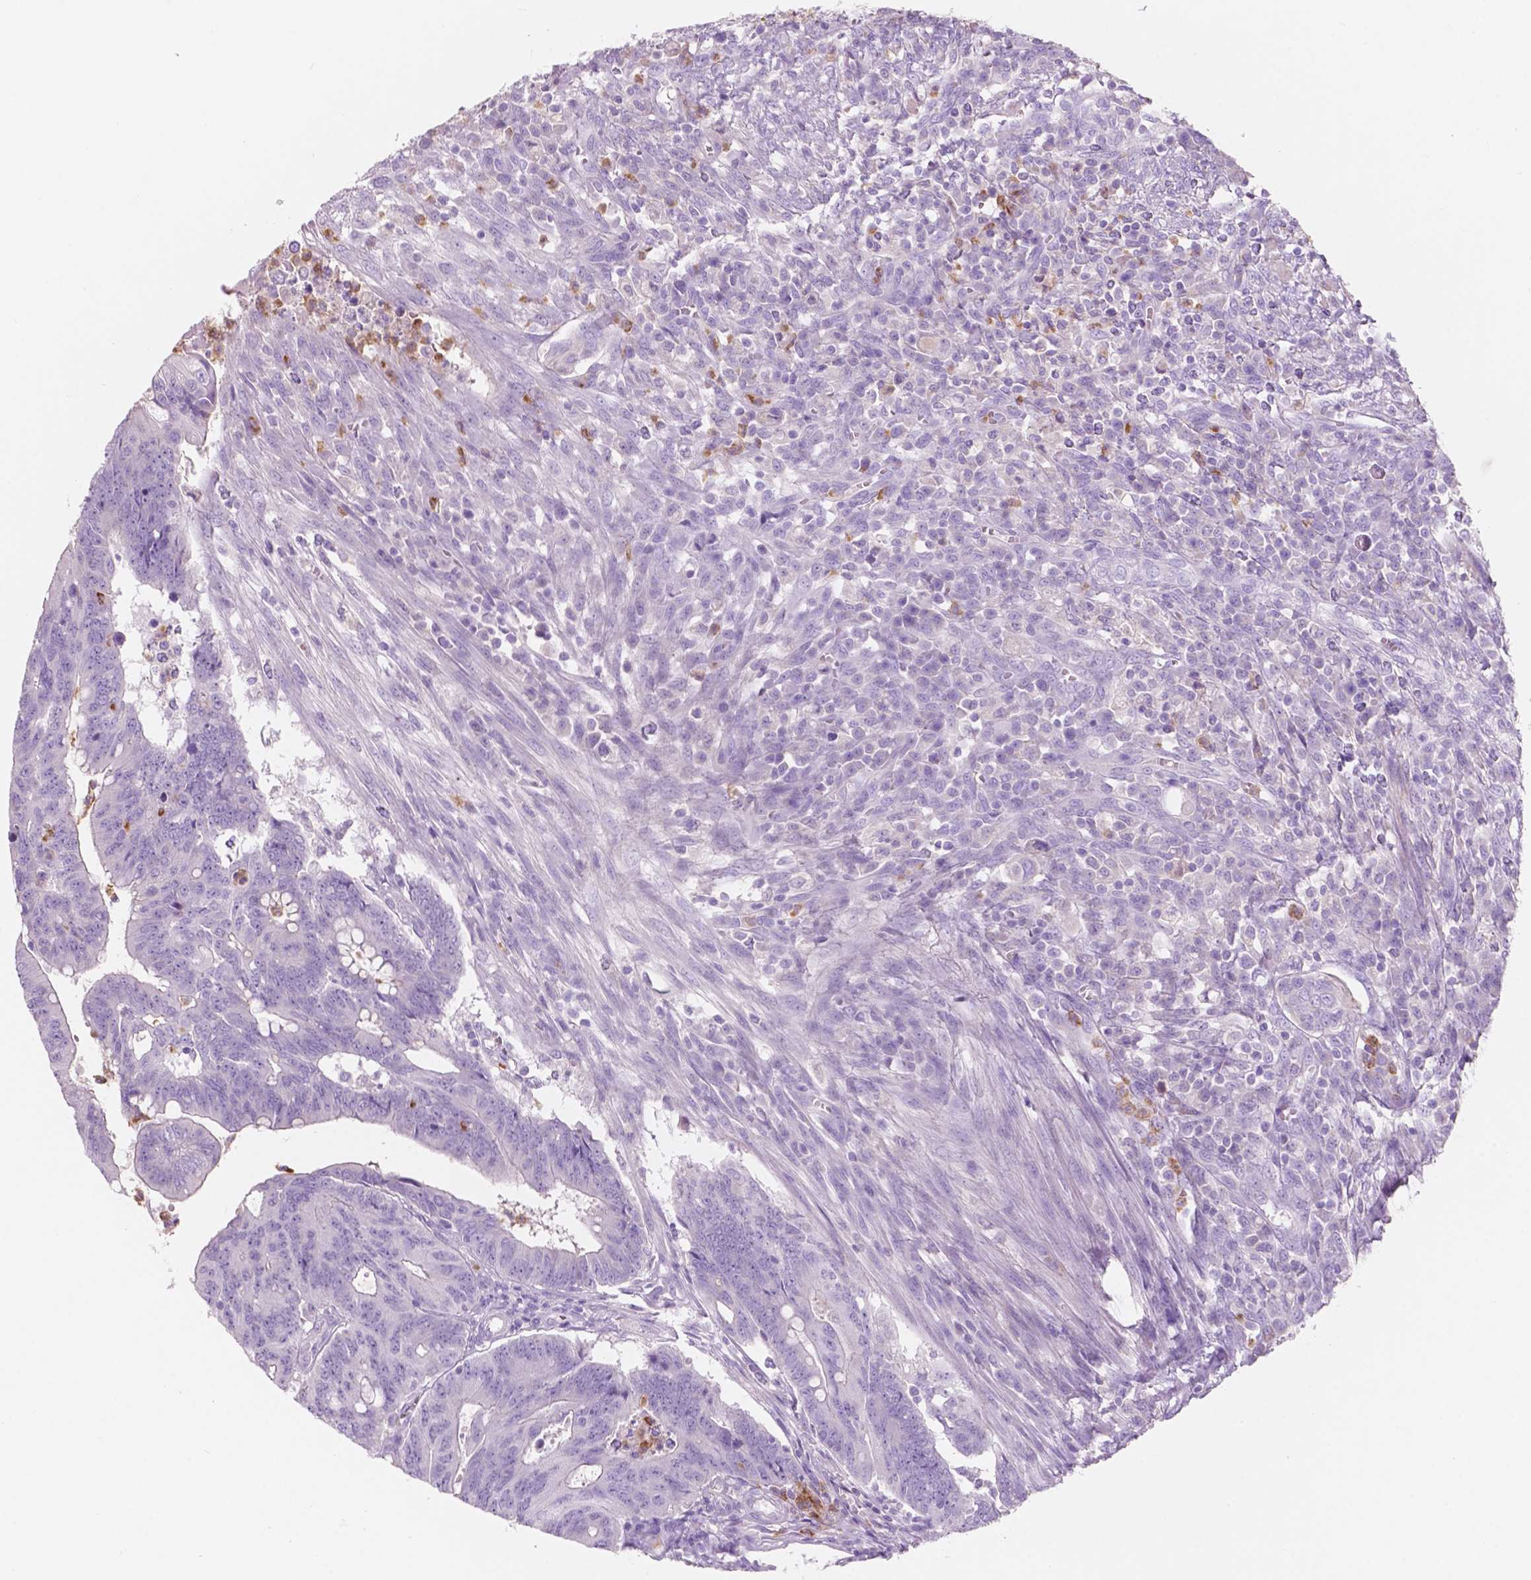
{"staining": {"intensity": "negative", "quantity": "none", "location": "none"}, "tissue": "colorectal cancer", "cell_type": "Tumor cells", "image_type": "cancer", "snomed": [{"axis": "morphology", "description": "Adenocarcinoma, NOS"}, {"axis": "topography", "description": "Colon"}], "caption": "There is no significant expression in tumor cells of adenocarcinoma (colorectal). (DAB (3,3'-diaminobenzidine) immunohistochemistry with hematoxylin counter stain).", "gene": "CUZD1", "patient": {"sex": "male", "age": 65}}